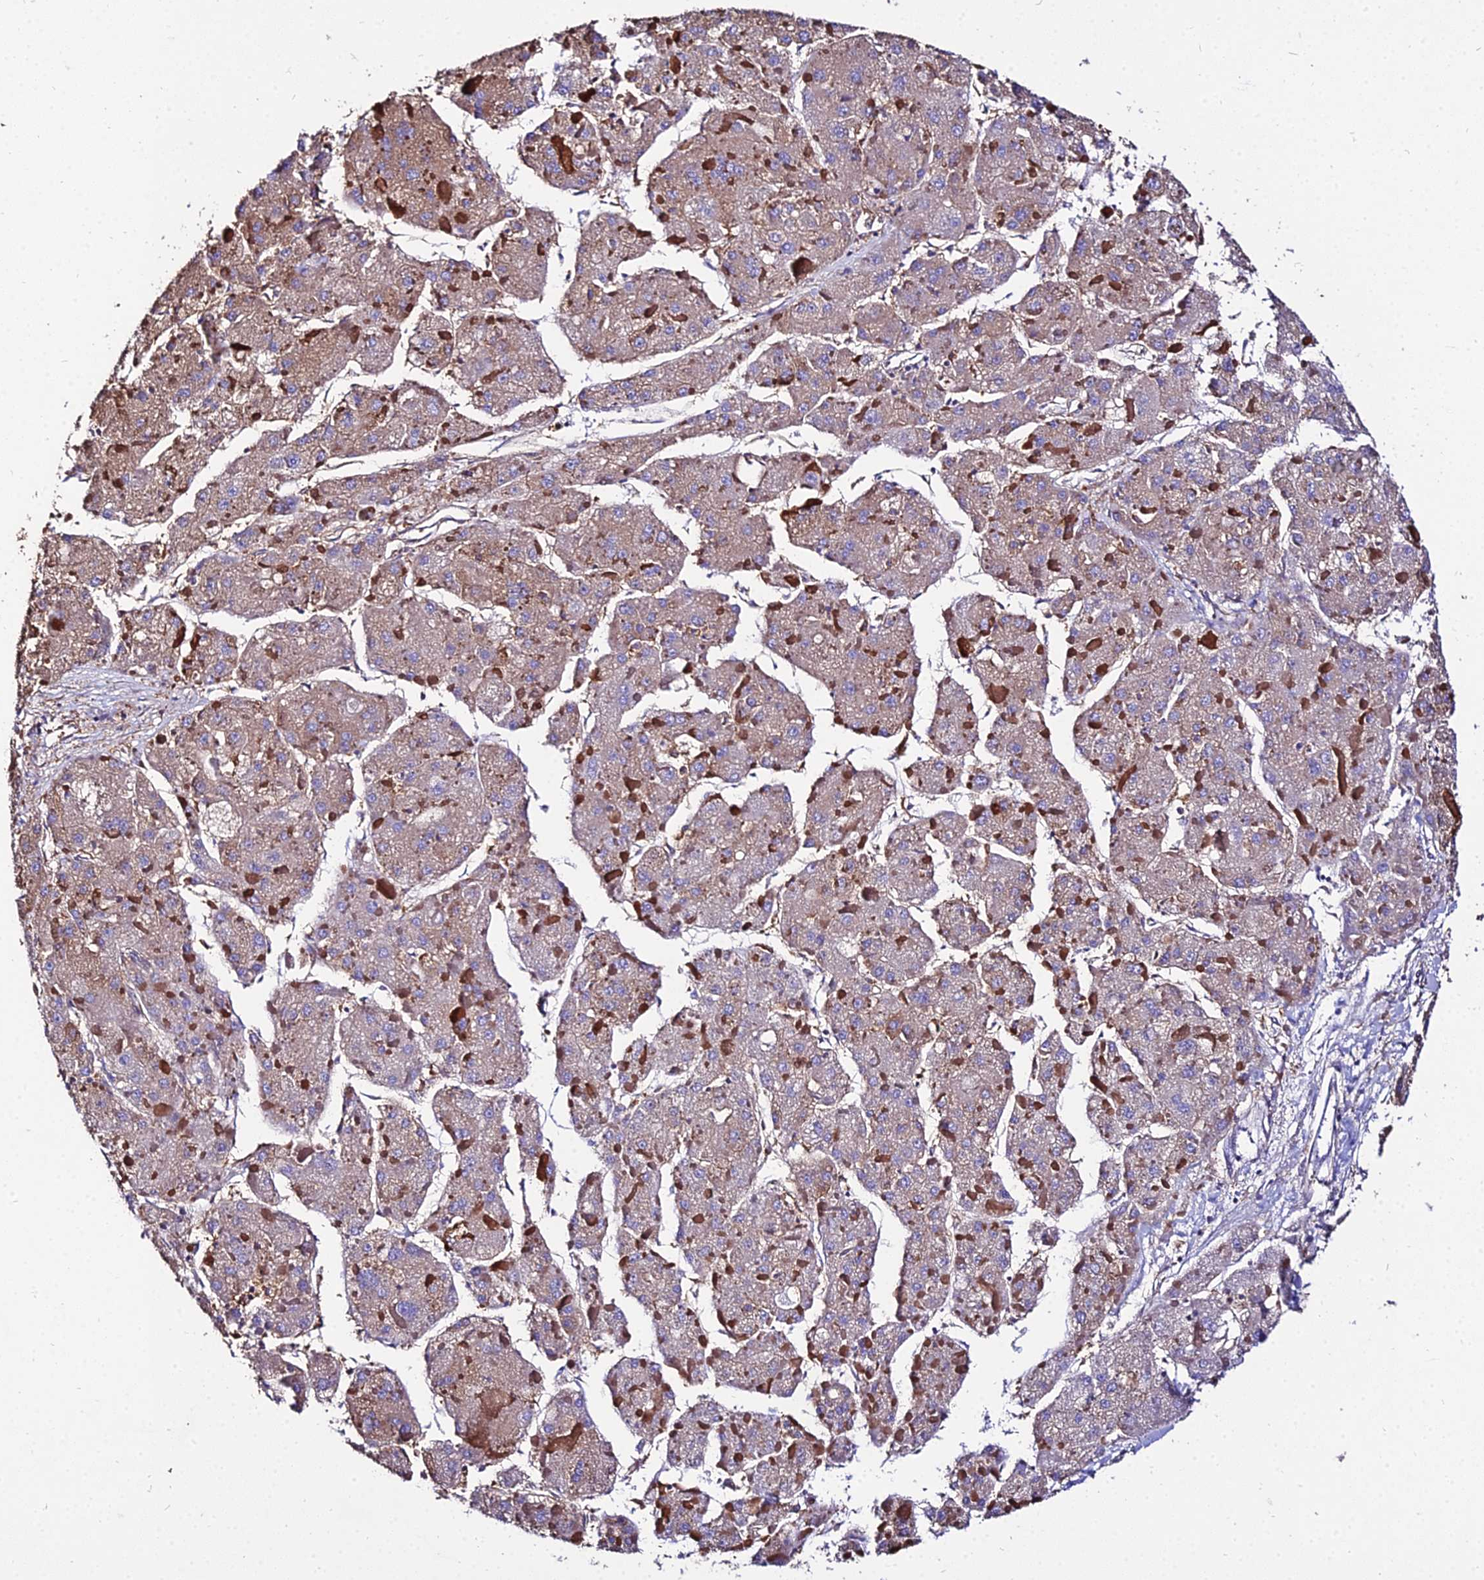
{"staining": {"intensity": "weak", "quantity": ">75%", "location": "cytoplasmic/membranous"}, "tissue": "liver cancer", "cell_type": "Tumor cells", "image_type": "cancer", "snomed": [{"axis": "morphology", "description": "Carcinoma, Hepatocellular, NOS"}, {"axis": "topography", "description": "Liver"}], "caption": "There is low levels of weak cytoplasmic/membranous expression in tumor cells of hepatocellular carcinoma (liver), as demonstrated by immunohistochemical staining (brown color).", "gene": "TUBA3D", "patient": {"sex": "female", "age": 73}}